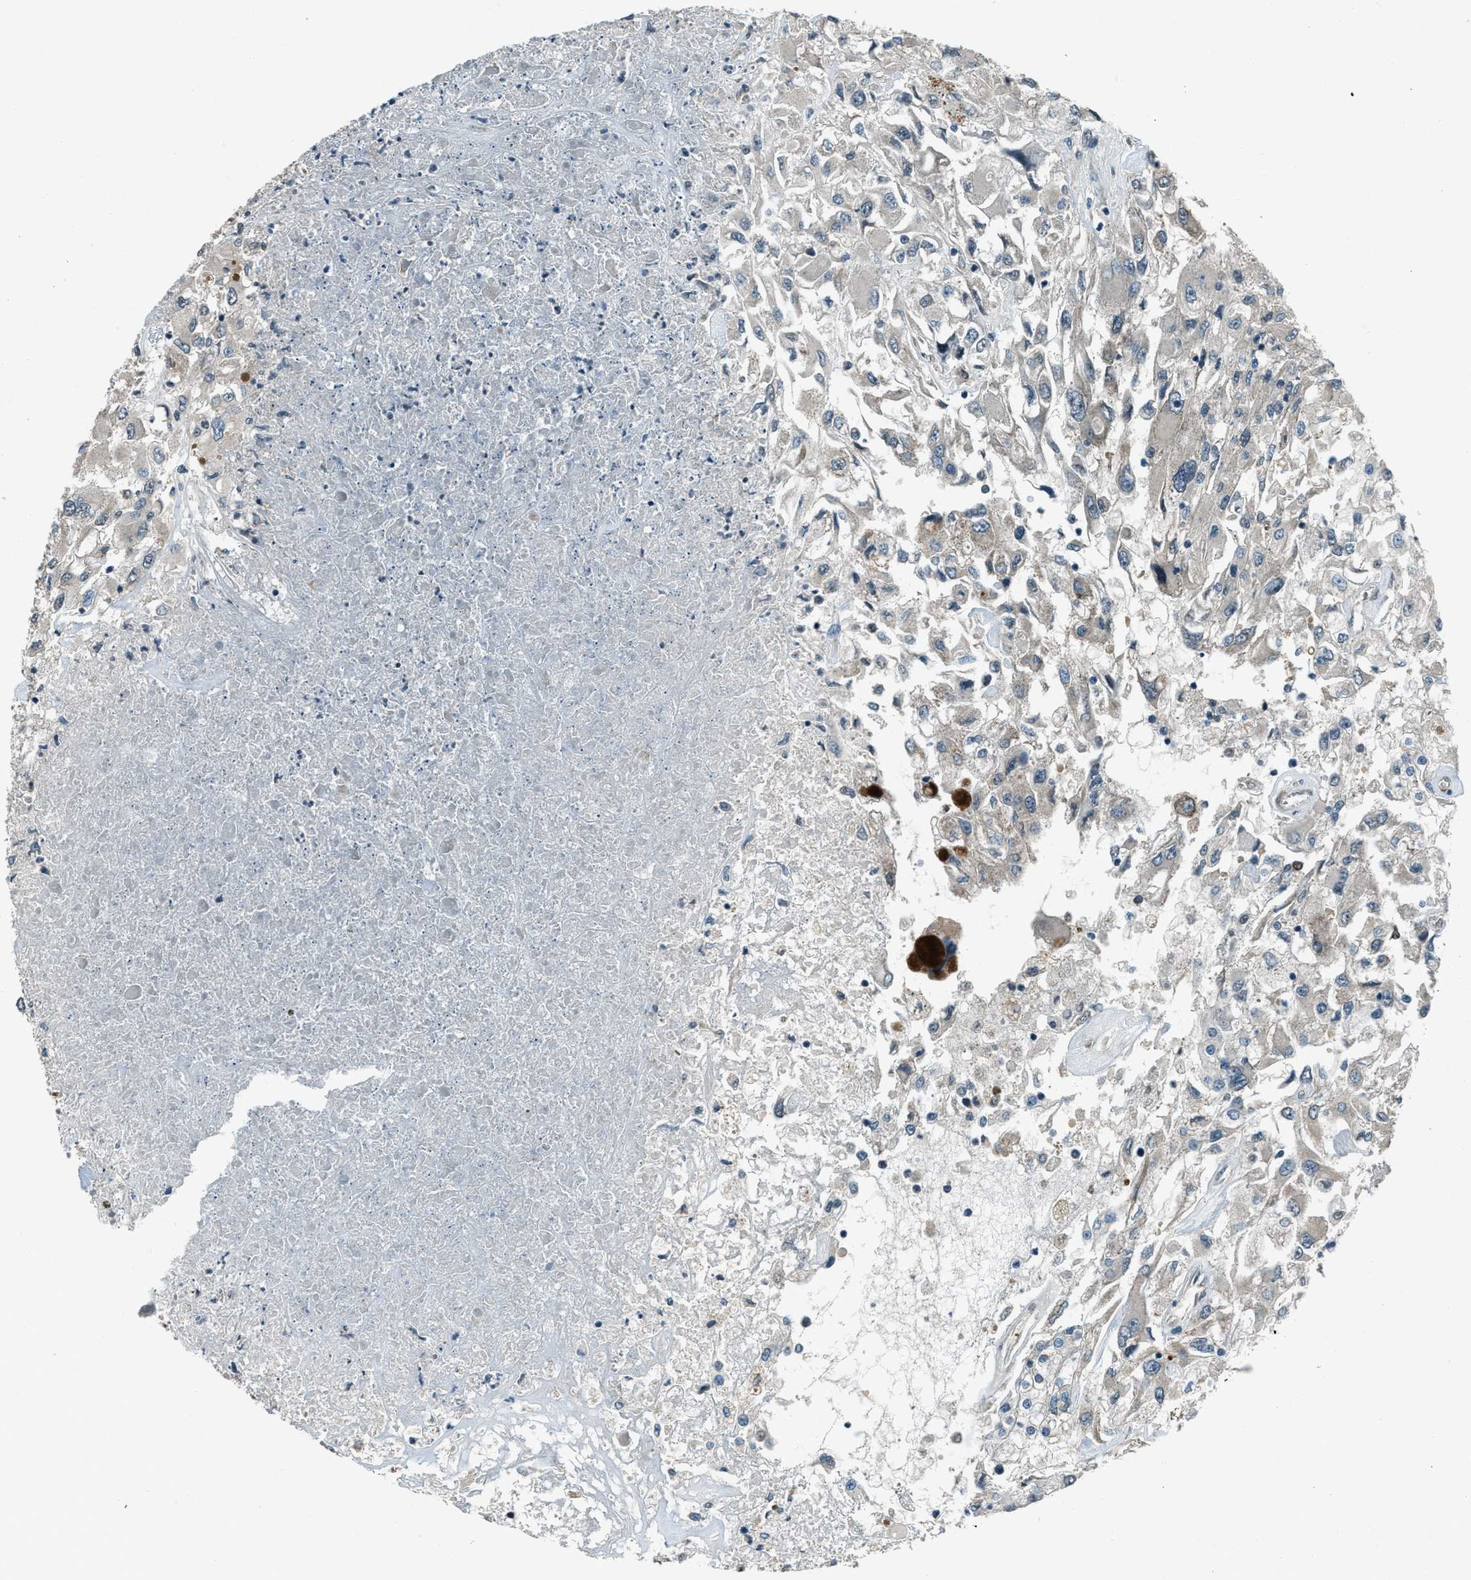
{"staining": {"intensity": "negative", "quantity": "none", "location": "none"}, "tissue": "renal cancer", "cell_type": "Tumor cells", "image_type": "cancer", "snomed": [{"axis": "morphology", "description": "Adenocarcinoma, NOS"}, {"axis": "topography", "description": "Kidney"}], "caption": "Tumor cells are negative for brown protein staining in renal adenocarcinoma. (DAB (3,3'-diaminobenzidine) immunohistochemistry (IHC) visualized using brightfield microscopy, high magnification).", "gene": "SVIL", "patient": {"sex": "female", "age": 52}}